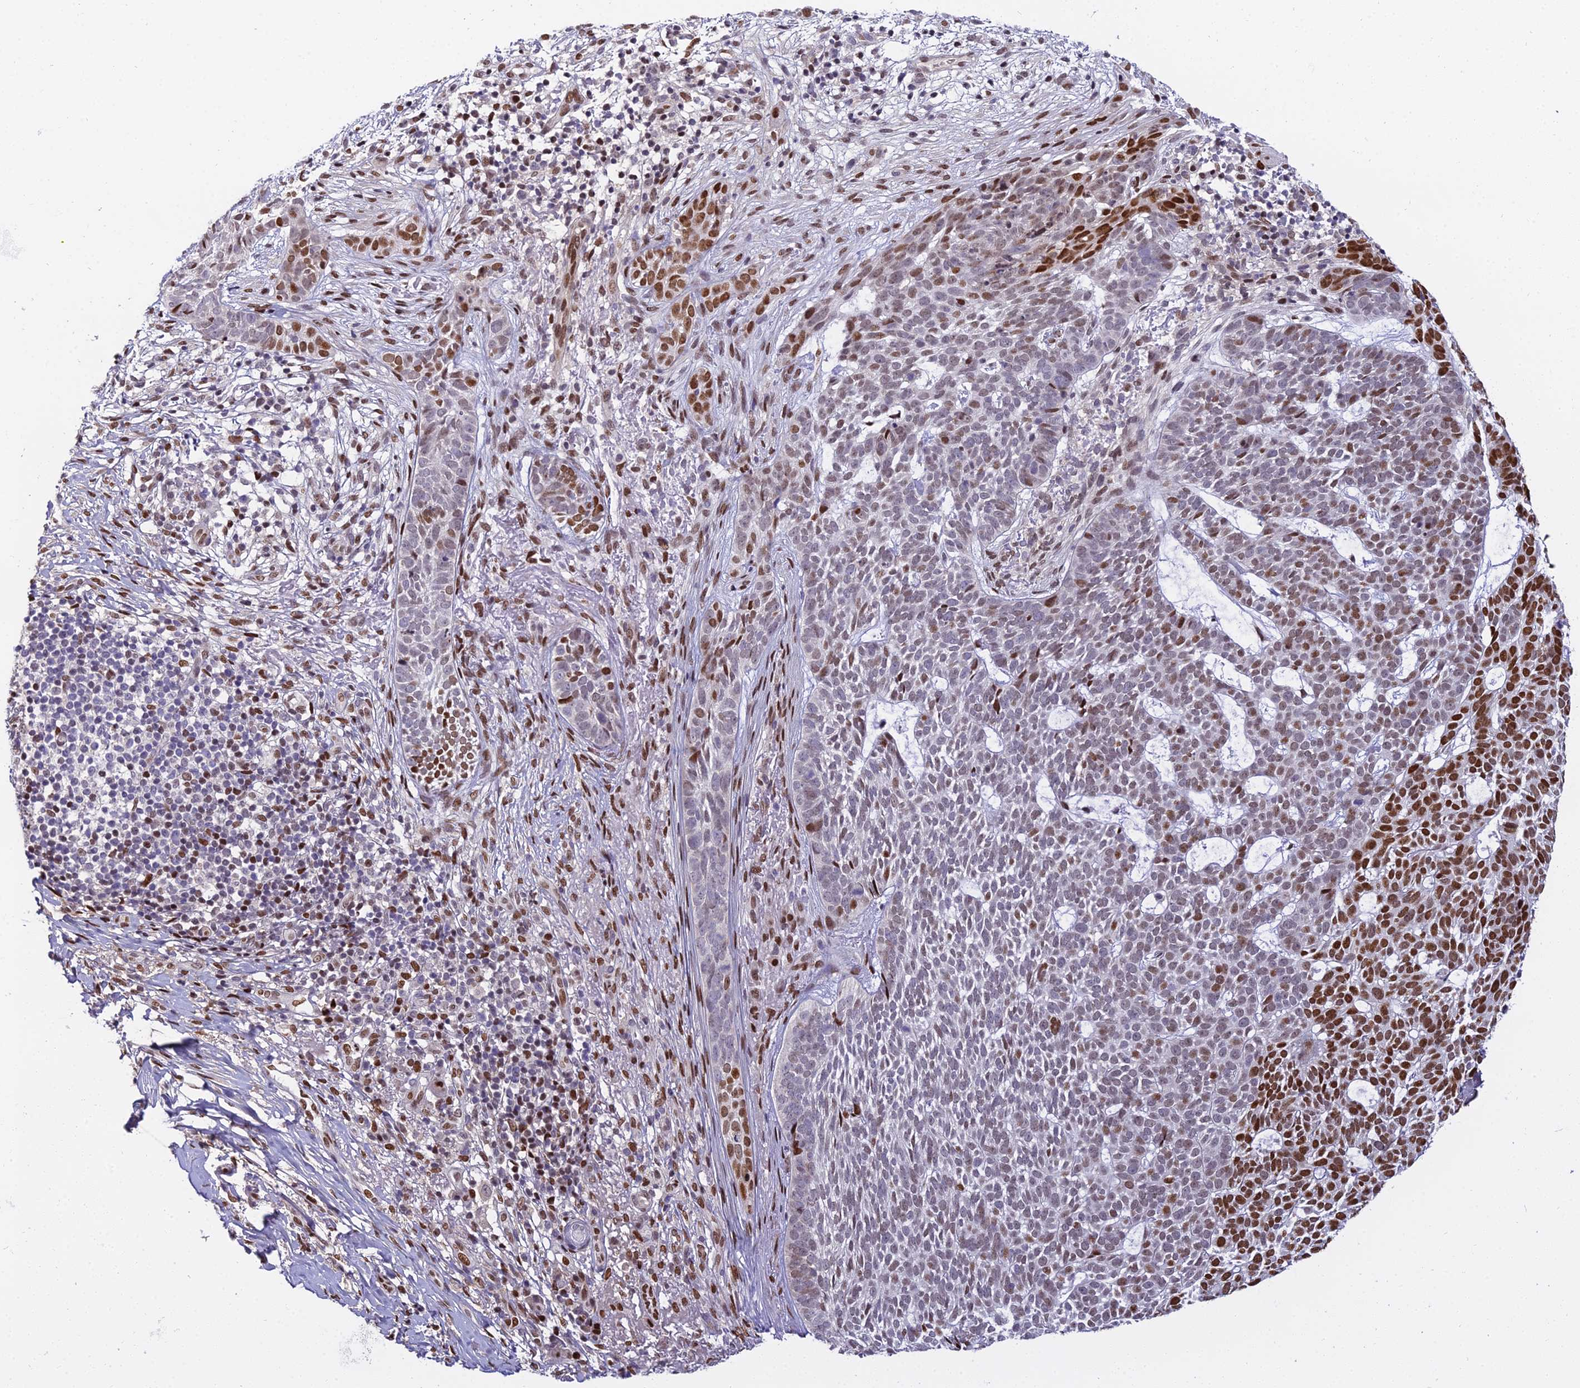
{"staining": {"intensity": "strong", "quantity": "<25%", "location": "nuclear"}, "tissue": "skin cancer", "cell_type": "Tumor cells", "image_type": "cancer", "snomed": [{"axis": "morphology", "description": "Basal cell carcinoma"}, {"axis": "topography", "description": "Skin"}], "caption": "Tumor cells demonstrate strong nuclear staining in about <25% of cells in skin basal cell carcinoma.", "gene": "ZNF707", "patient": {"sex": "female", "age": 78}}